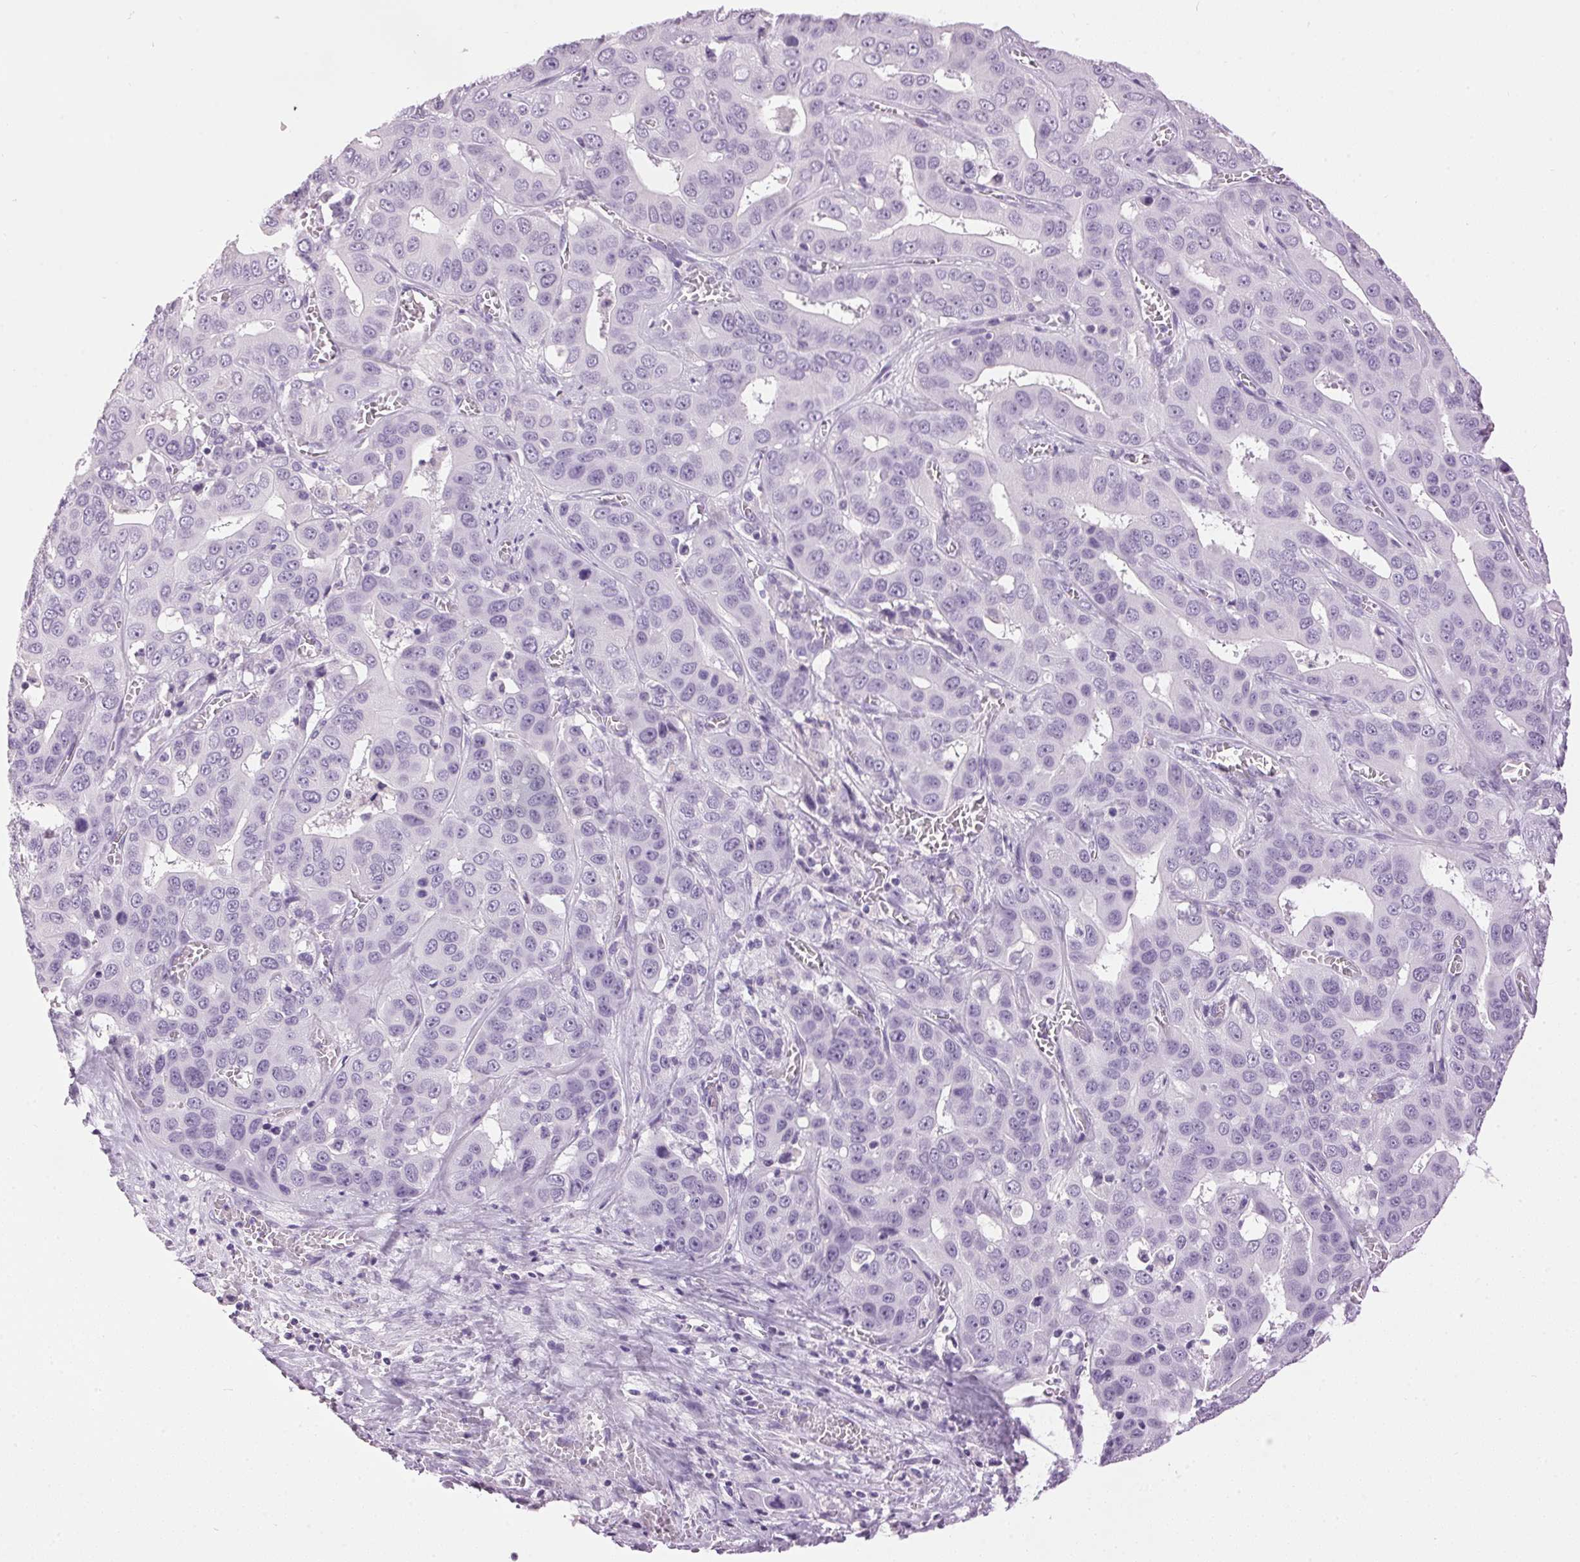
{"staining": {"intensity": "negative", "quantity": "none", "location": "none"}, "tissue": "liver cancer", "cell_type": "Tumor cells", "image_type": "cancer", "snomed": [{"axis": "morphology", "description": "Cholangiocarcinoma"}, {"axis": "topography", "description": "Liver"}], "caption": "Liver cholangiocarcinoma was stained to show a protein in brown. There is no significant staining in tumor cells.", "gene": "SP7", "patient": {"sex": "female", "age": 52}}